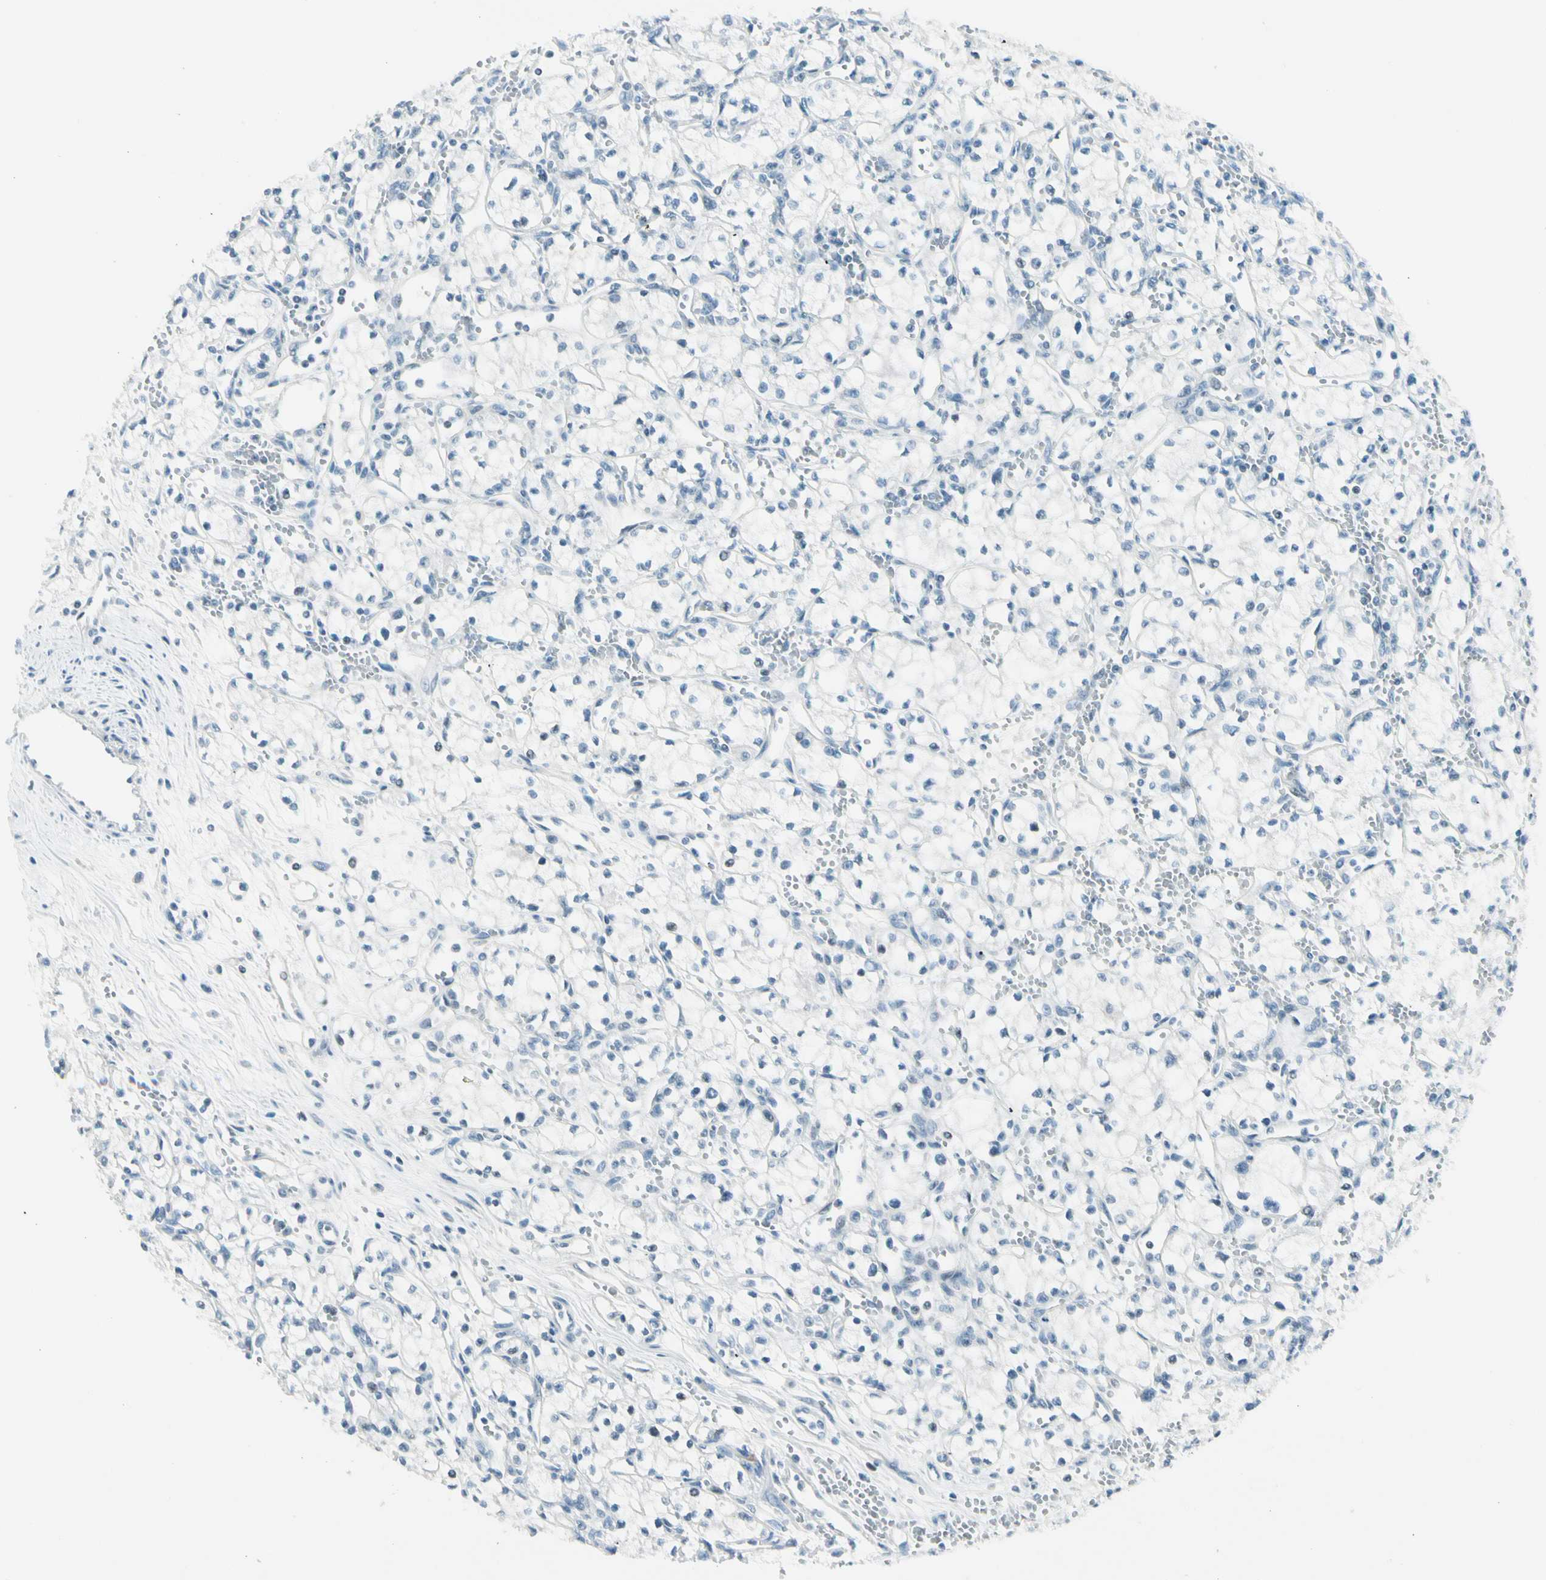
{"staining": {"intensity": "negative", "quantity": "none", "location": "none"}, "tissue": "renal cancer", "cell_type": "Tumor cells", "image_type": "cancer", "snomed": [{"axis": "morphology", "description": "Normal tissue, NOS"}, {"axis": "morphology", "description": "Adenocarcinoma, NOS"}, {"axis": "topography", "description": "Kidney"}], "caption": "Tumor cells are negative for protein expression in human renal cancer.", "gene": "ZSCAN1", "patient": {"sex": "male", "age": 59}}